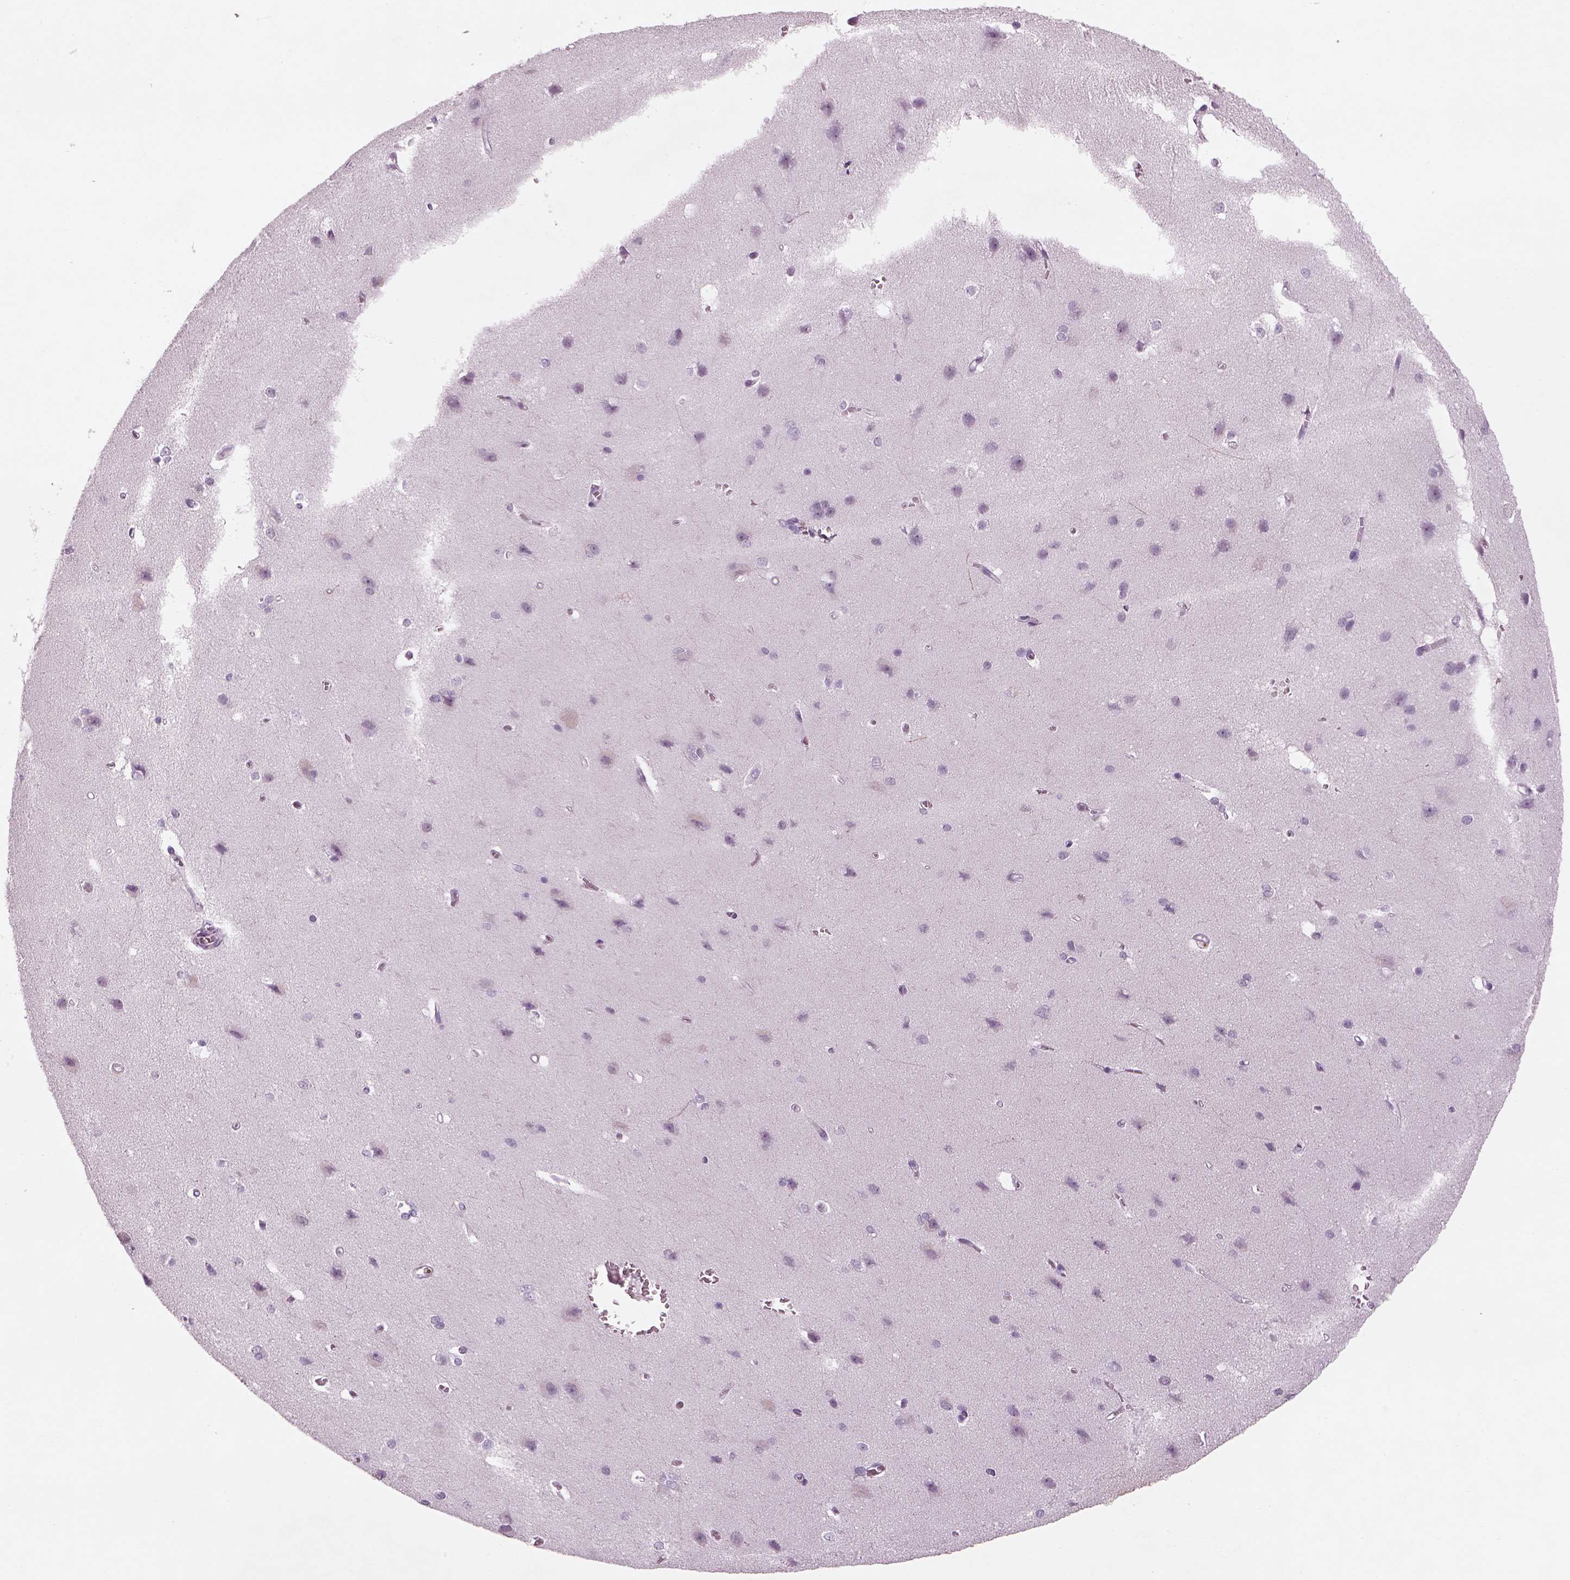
{"staining": {"intensity": "negative", "quantity": "none", "location": "none"}, "tissue": "cerebral cortex", "cell_type": "Endothelial cells", "image_type": "normal", "snomed": [{"axis": "morphology", "description": "Normal tissue, NOS"}, {"axis": "topography", "description": "Cerebral cortex"}], "caption": "A high-resolution histopathology image shows immunohistochemistry (IHC) staining of benign cerebral cortex, which reveals no significant positivity in endothelial cells.", "gene": "PABPC1L2A", "patient": {"sex": "male", "age": 37}}